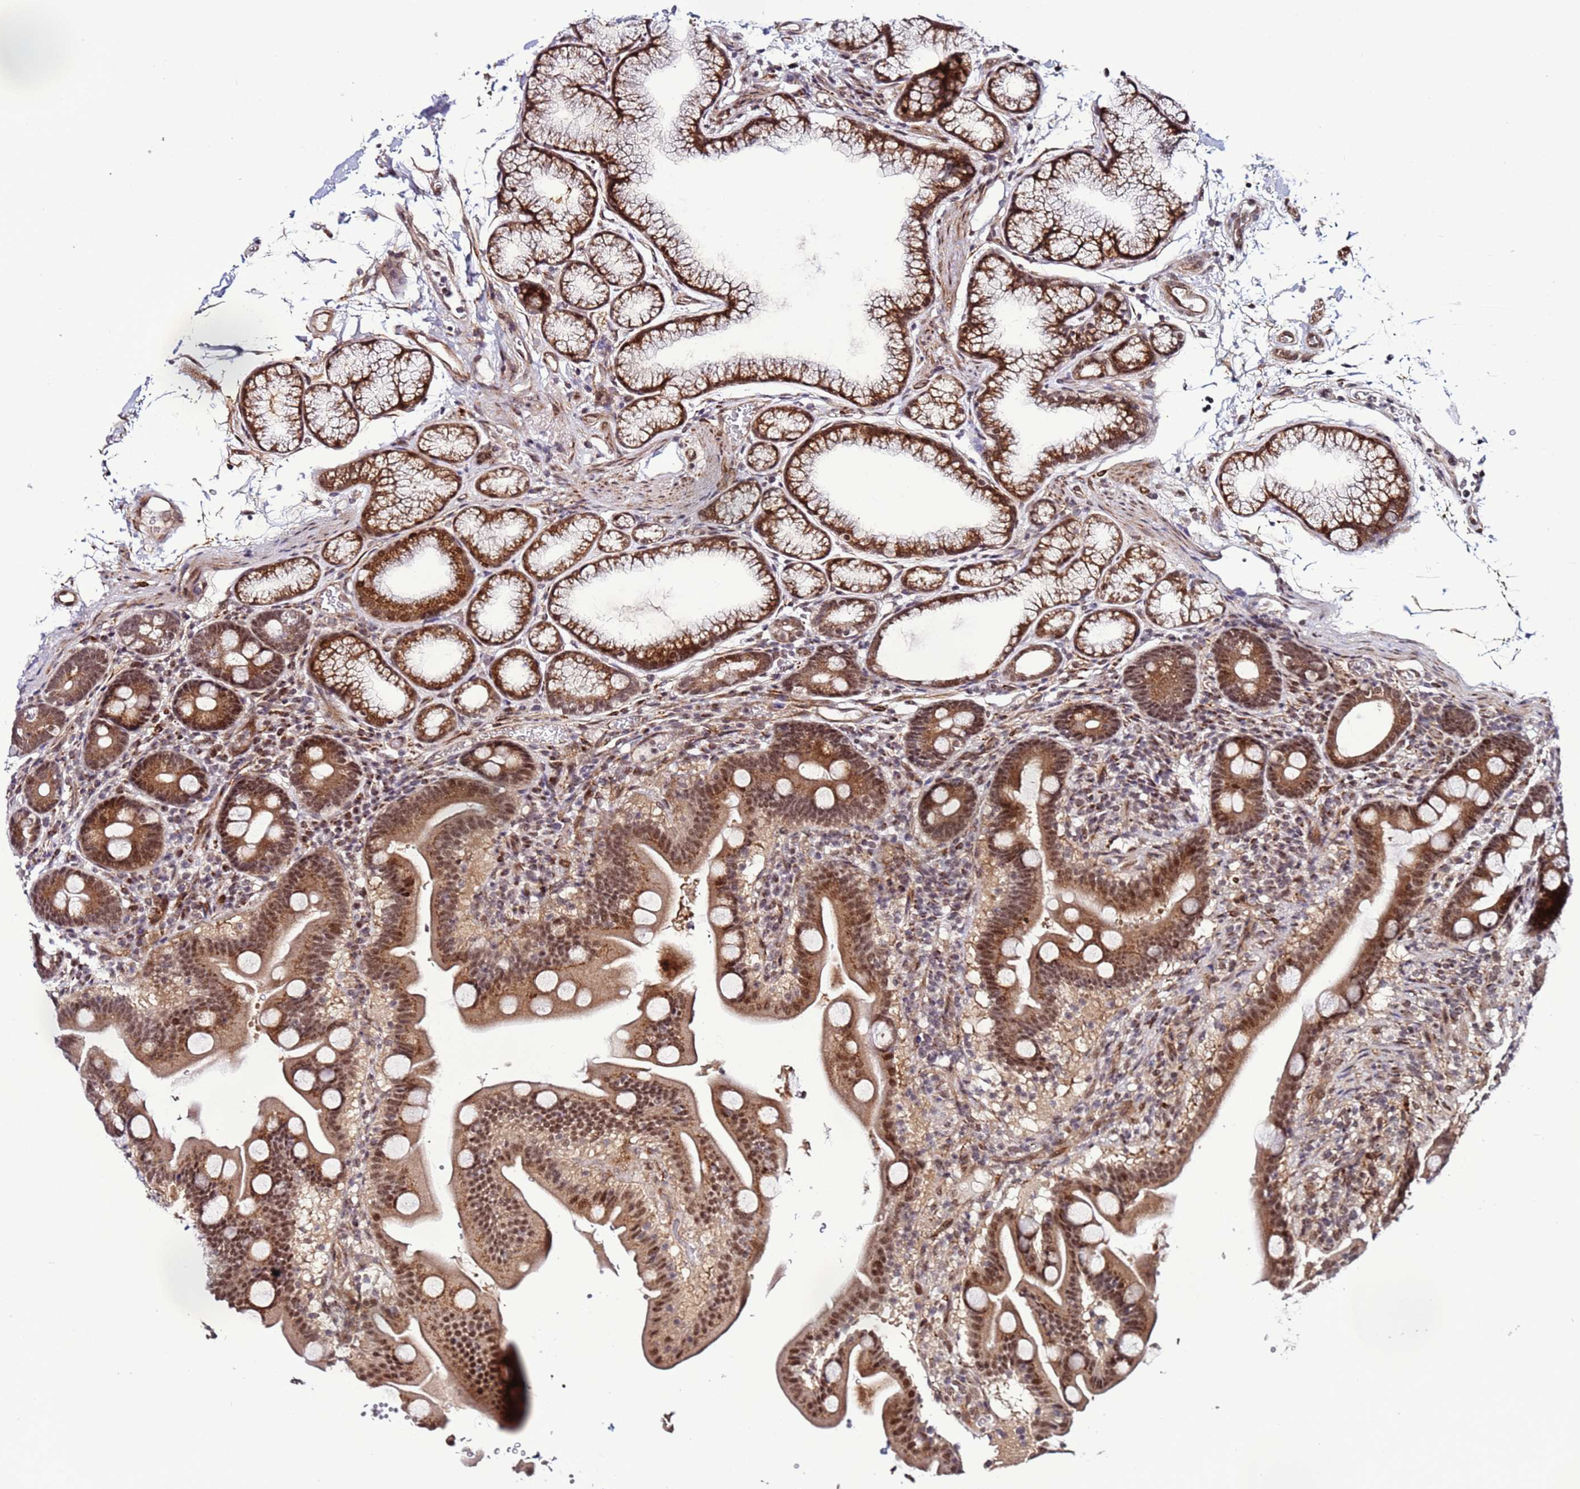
{"staining": {"intensity": "moderate", "quantity": ">75%", "location": "cytoplasmic/membranous,nuclear"}, "tissue": "duodenum", "cell_type": "Glandular cells", "image_type": "normal", "snomed": [{"axis": "morphology", "description": "Normal tissue, NOS"}, {"axis": "topography", "description": "Duodenum"}], "caption": "Moderate cytoplasmic/membranous,nuclear positivity for a protein is seen in approximately >75% of glandular cells of unremarkable duodenum using IHC.", "gene": "POLR2D", "patient": {"sex": "male", "age": 54}}